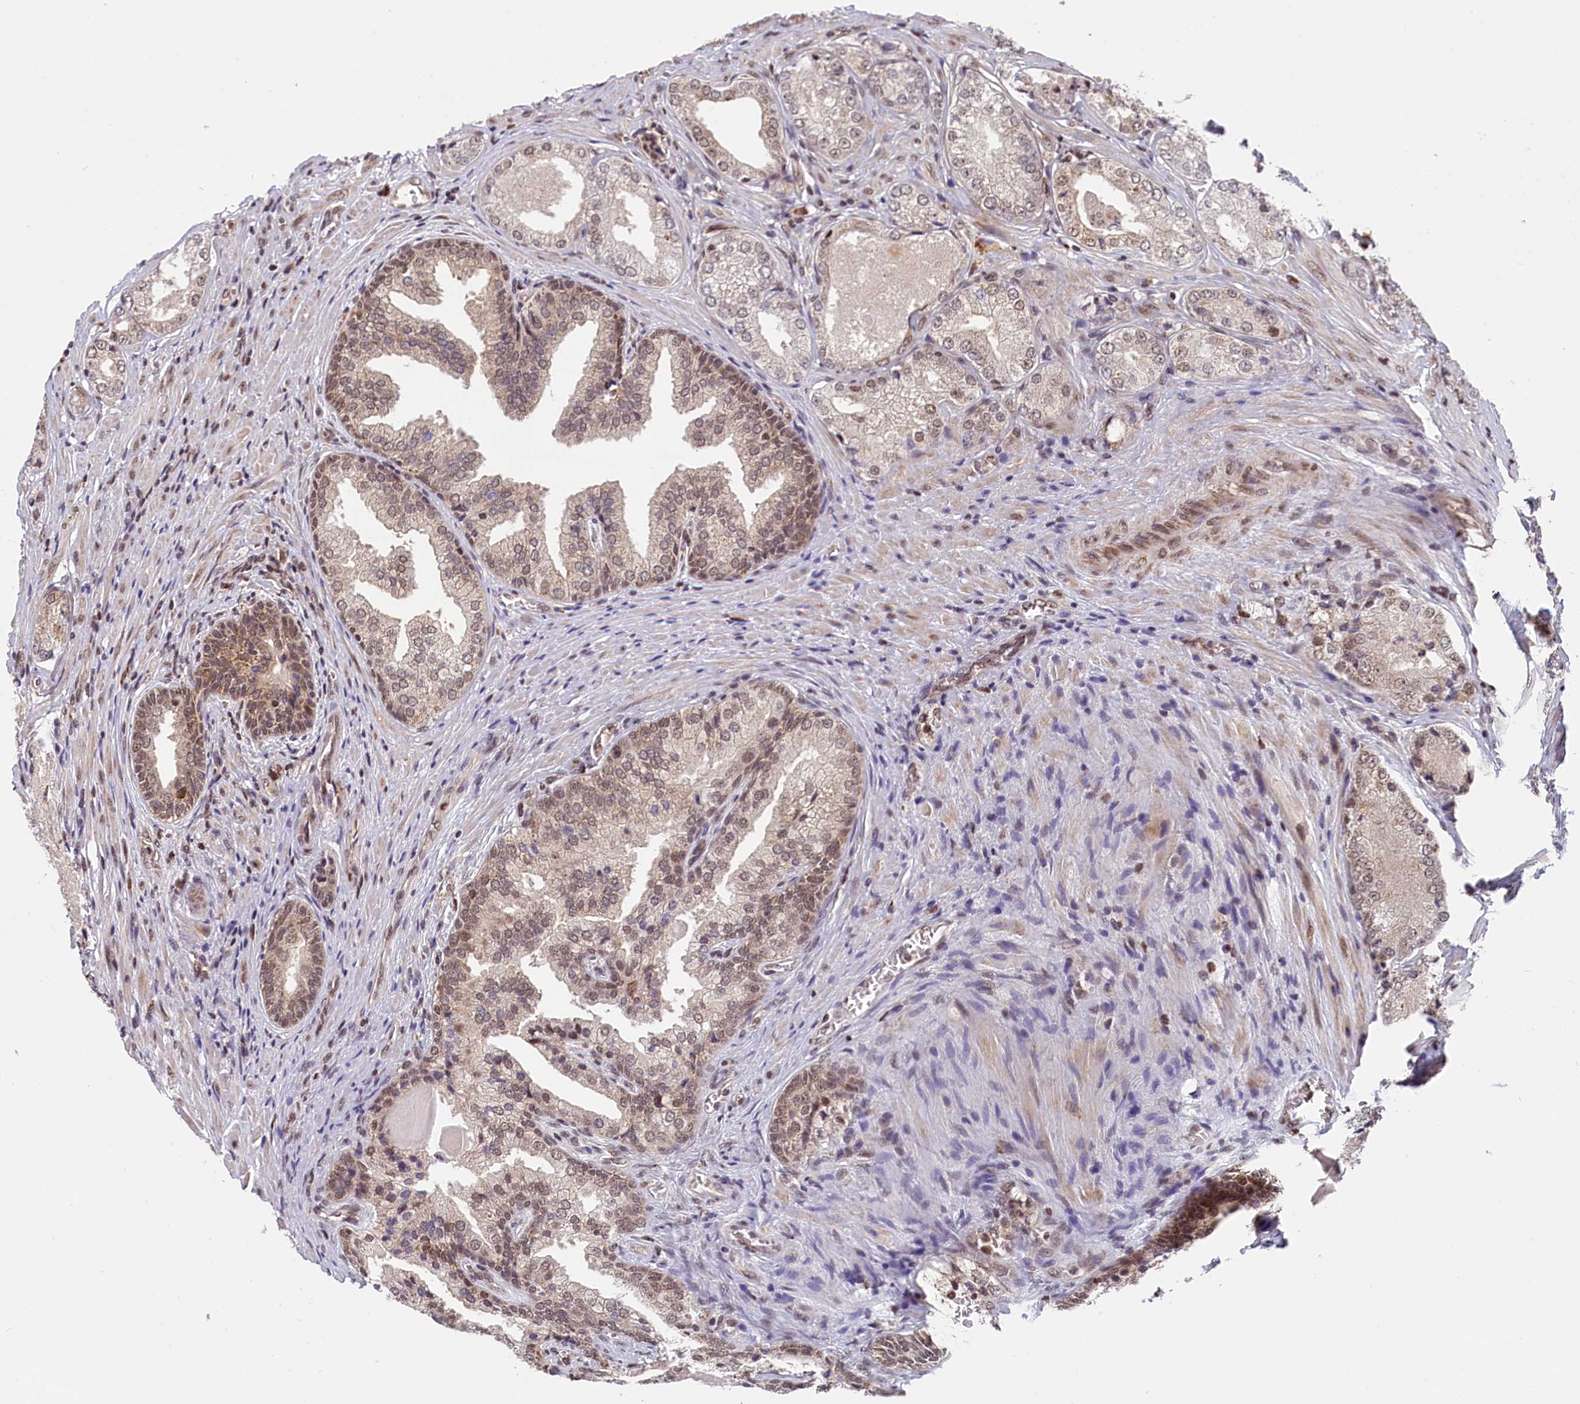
{"staining": {"intensity": "moderate", "quantity": "25%-75%", "location": "cytoplasmic/membranous,nuclear"}, "tissue": "prostate cancer", "cell_type": "Tumor cells", "image_type": "cancer", "snomed": [{"axis": "morphology", "description": "Adenocarcinoma, Low grade"}, {"axis": "topography", "description": "Prostate"}], "caption": "Prostate cancer (adenocarcinoma (low-grade)) stained with a protein marker displays moderate staining in tumor cells.", "gene": "KCNK6", "patient": {"sex": "male", "age": 68}}